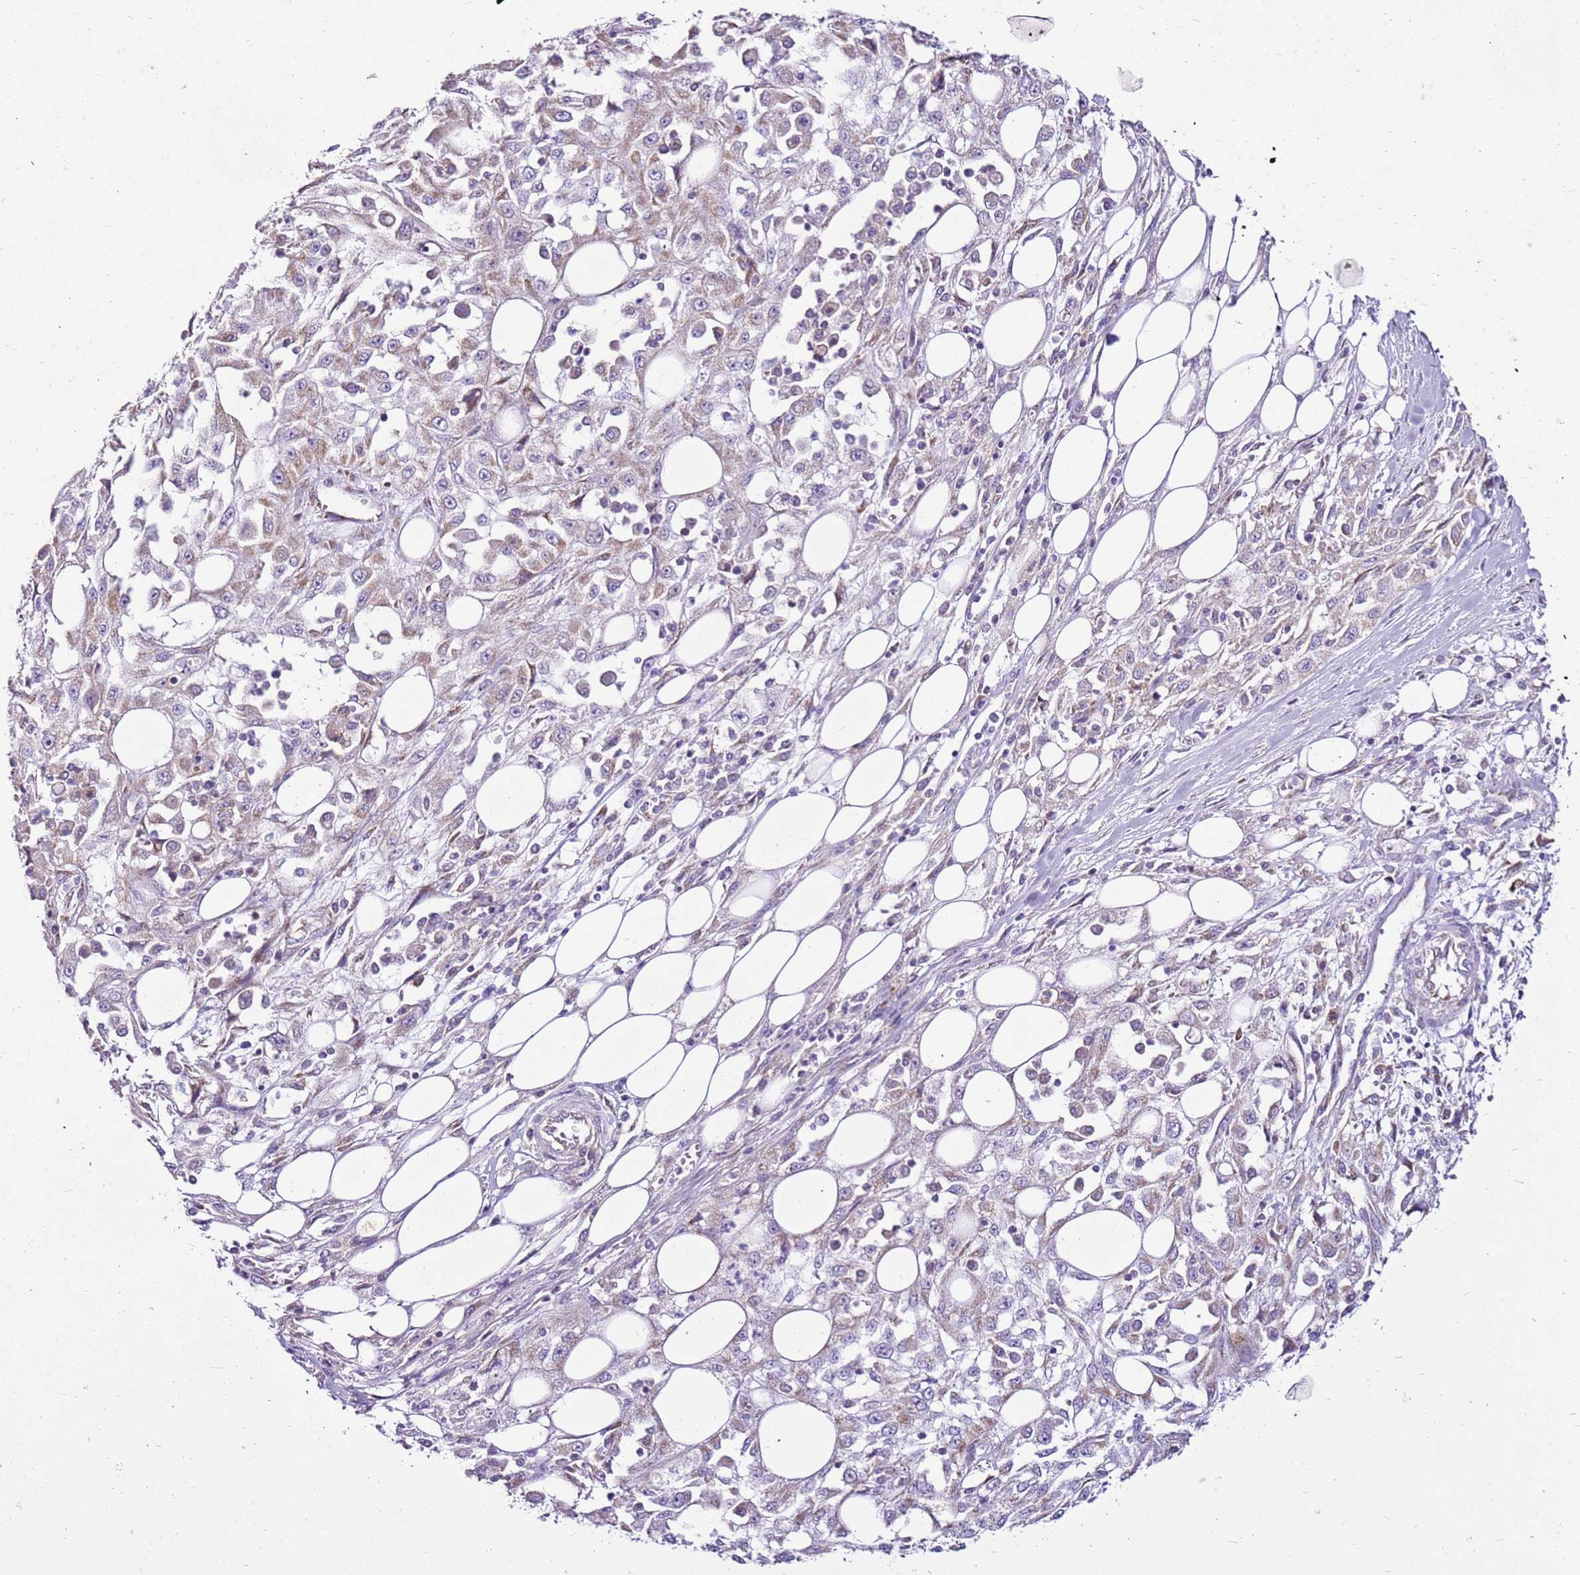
{"staining": {"intensity": "weak", "quantity": "25%-75%", "location": "cytoplasmic/membranous"}, "tissue": "skin cancer", "cell_type": "Tumor cells", "image_type": "cancer", "snomed": [{"axis": "morphology", "description": "Squamous cell carcinoma, NOS"}, {"axis": "morphology", "description": "Squamous cell carcinoma, metastatic, NOS"}, {"axis": "topography", "description": "Skin"}, {"axis": "topography", "description": "Lymph node"}], "caption": "Weak cytoplasmic/membranous expression for a protein is seen in about 25%-75% of tumor cells of skin cancer using immunohistochemistry.", "gene": "MRPL36", "patient": {"sex": "male", "age": 75}}